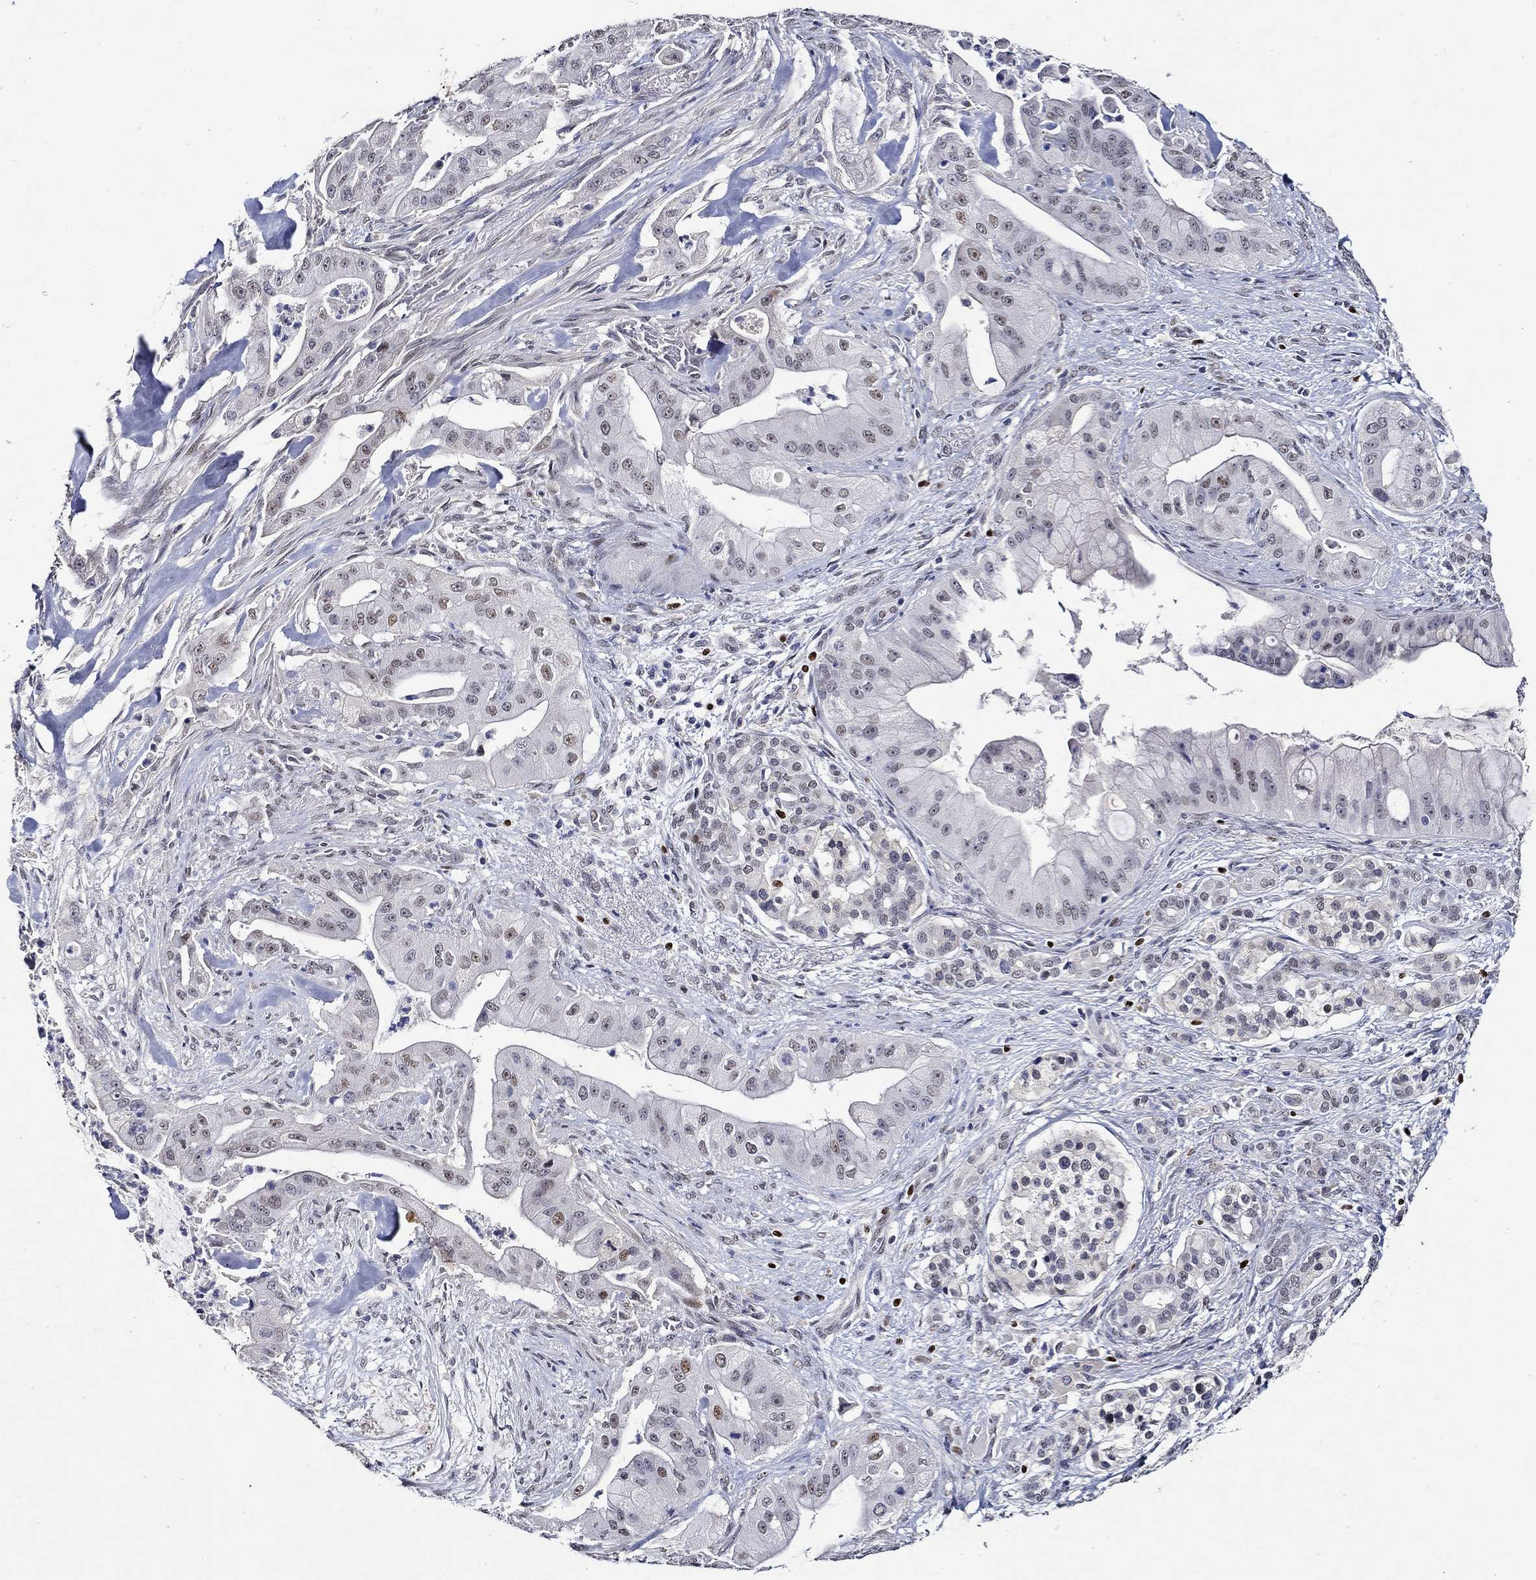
{"staining": {"intensity": "moderate", "quantity": "<25%", "location": "nuclear"}, "tissue": "pancreatic cancer", "cell_type": "Tumor cells", "image_type": "cancer", "snomed": [{"axis": "morphology", "description": "Normal tissue, NOS"}, {"axis": "morphology", "description": "Inflammation, NOS"}, {"axis": "morphology", "description": "Adenocarcinoma, NOS"}, {"axis": "topography", "description": "Pancreas"}], "caption": "Immunohistochemical staining of human pancreatic cancer displays moderate nuclear protein expression in approximately <25% of tumor cells.", "gene": "GATA2", "patient": {"sex": "male", "age": 57}}